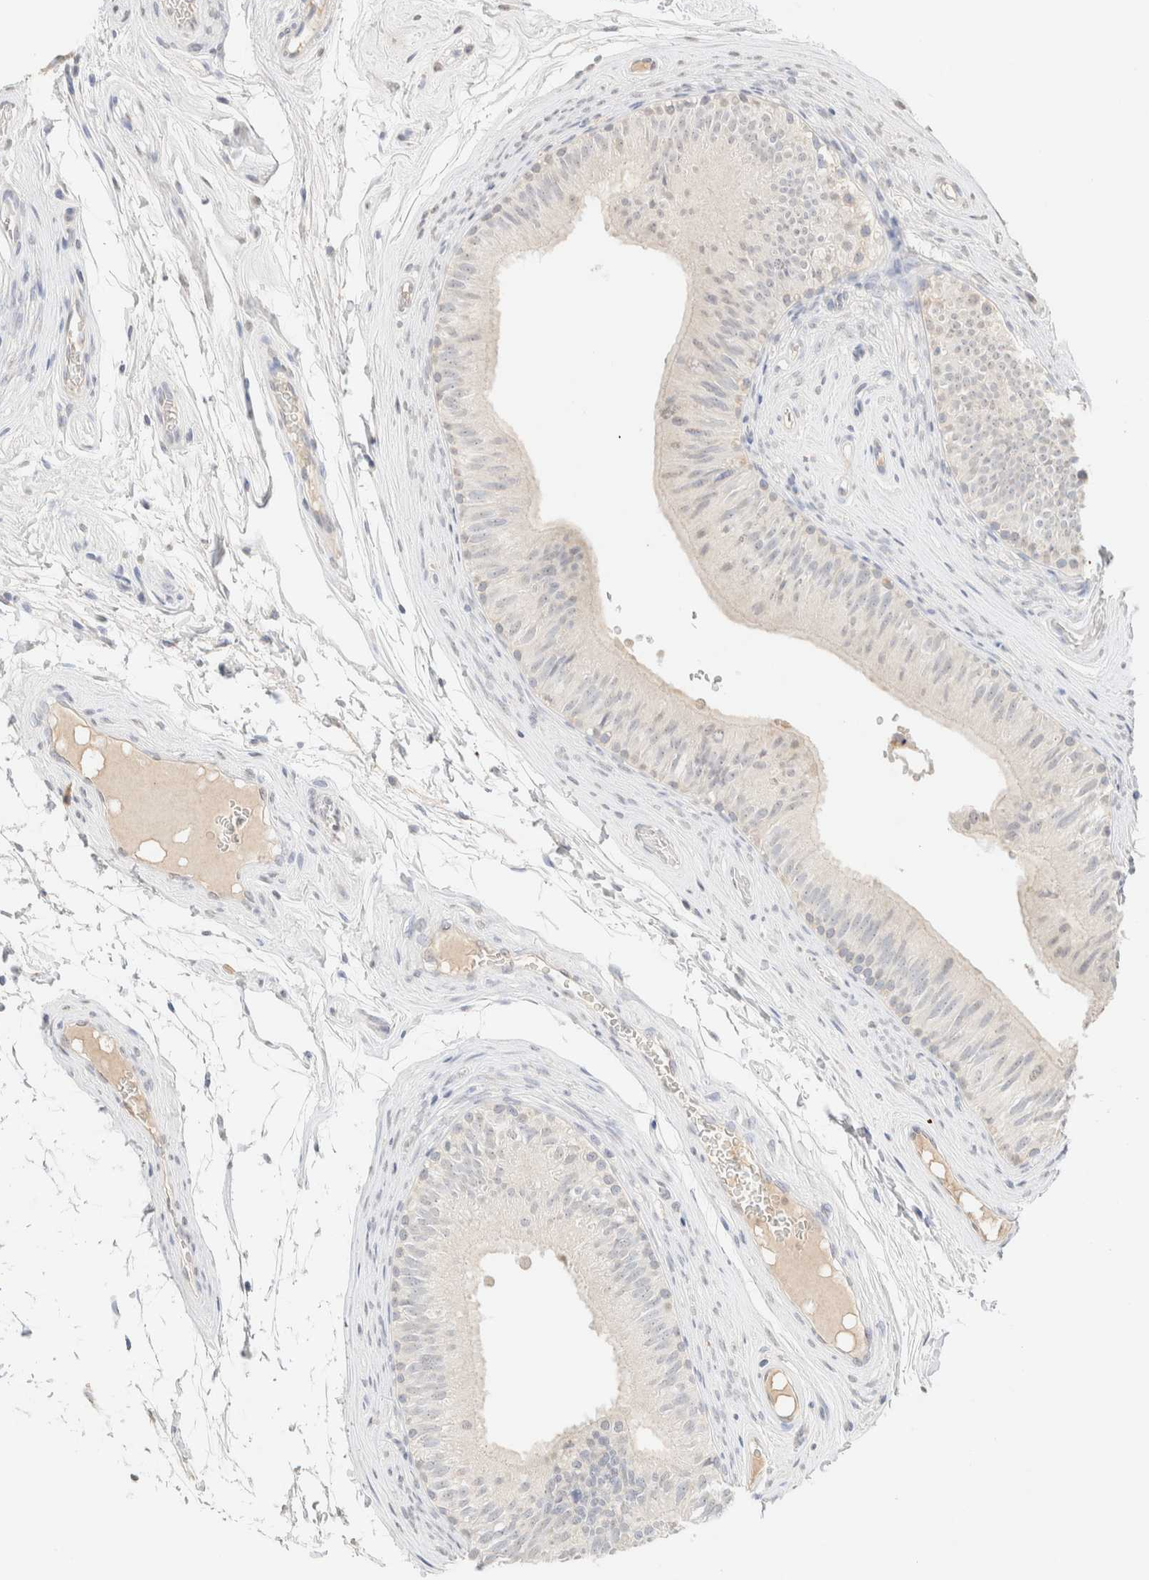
{"staining": {"intensity": "negative", "quantity": "none", "location": "none"}, "tissue": "epididymis", "cell_type": "Glandular cells", "image_type": "normal", "snomed": [{"axis": "morphology", "description": "Normal tissue, NOS"}, {"axis": "topography", "description": "Epididymis"}], "caption": "Photomicrograph shows no significant protein staining in glandular cells of normal epididymis.", "gene": "CPA1", "patient": {"sex": "male", "age": 36}}